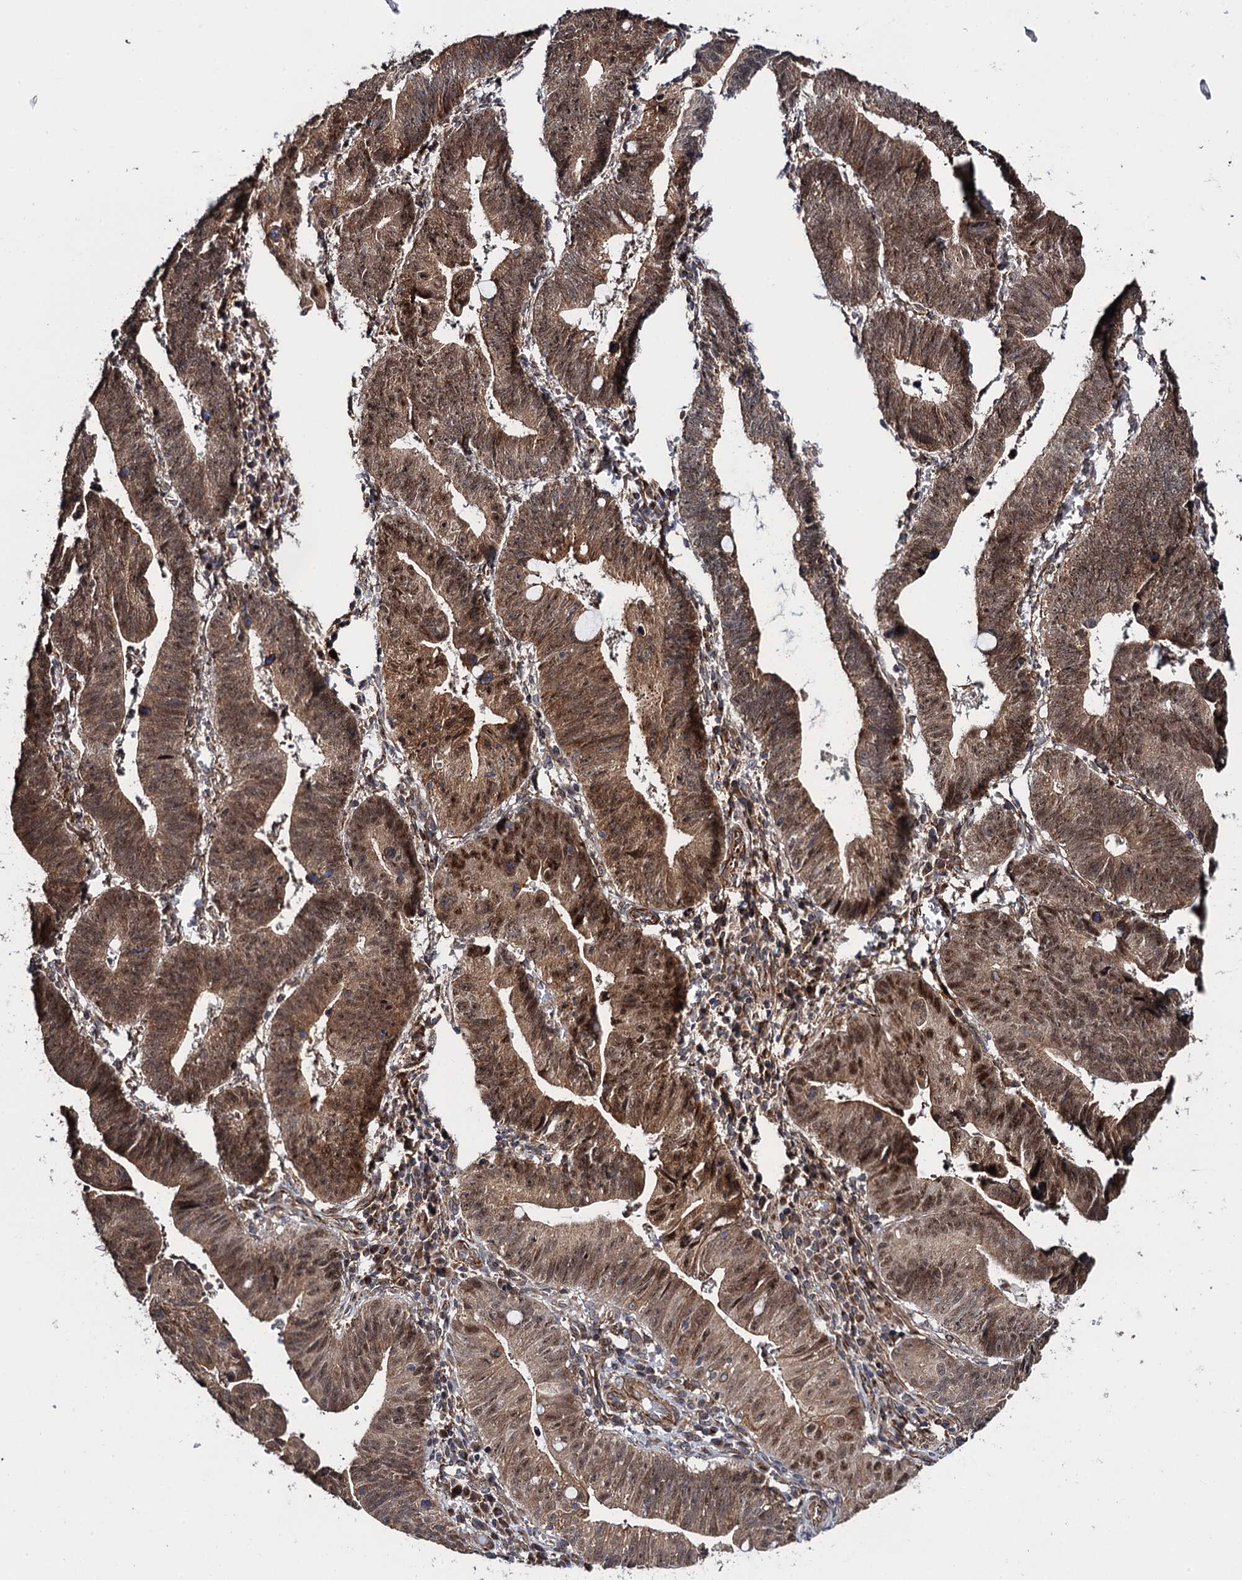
{"staining": {"intensity": "moderate", "quantity": ">75%", "location": "cytoplasmic/membranous,nuclear"}, "tissue": "stomach cancer", "cell_type": "Tumor cells", "image_type": "cancer", "snomed": [{"axis": "morphology", "description": "Adenocarcinoma, NOS"}, {"axis": "topography", "description": "Stomach"}], "caption": "Approximately >75% of tumor cells in stomach adenocarcinoma show moderate cytoplasmic/membranous and nuclear protein expression as visualized by brown immunohistochemical staining.", "gene": "FSIP1", "patient": {"sex": "male", "age": 59}}